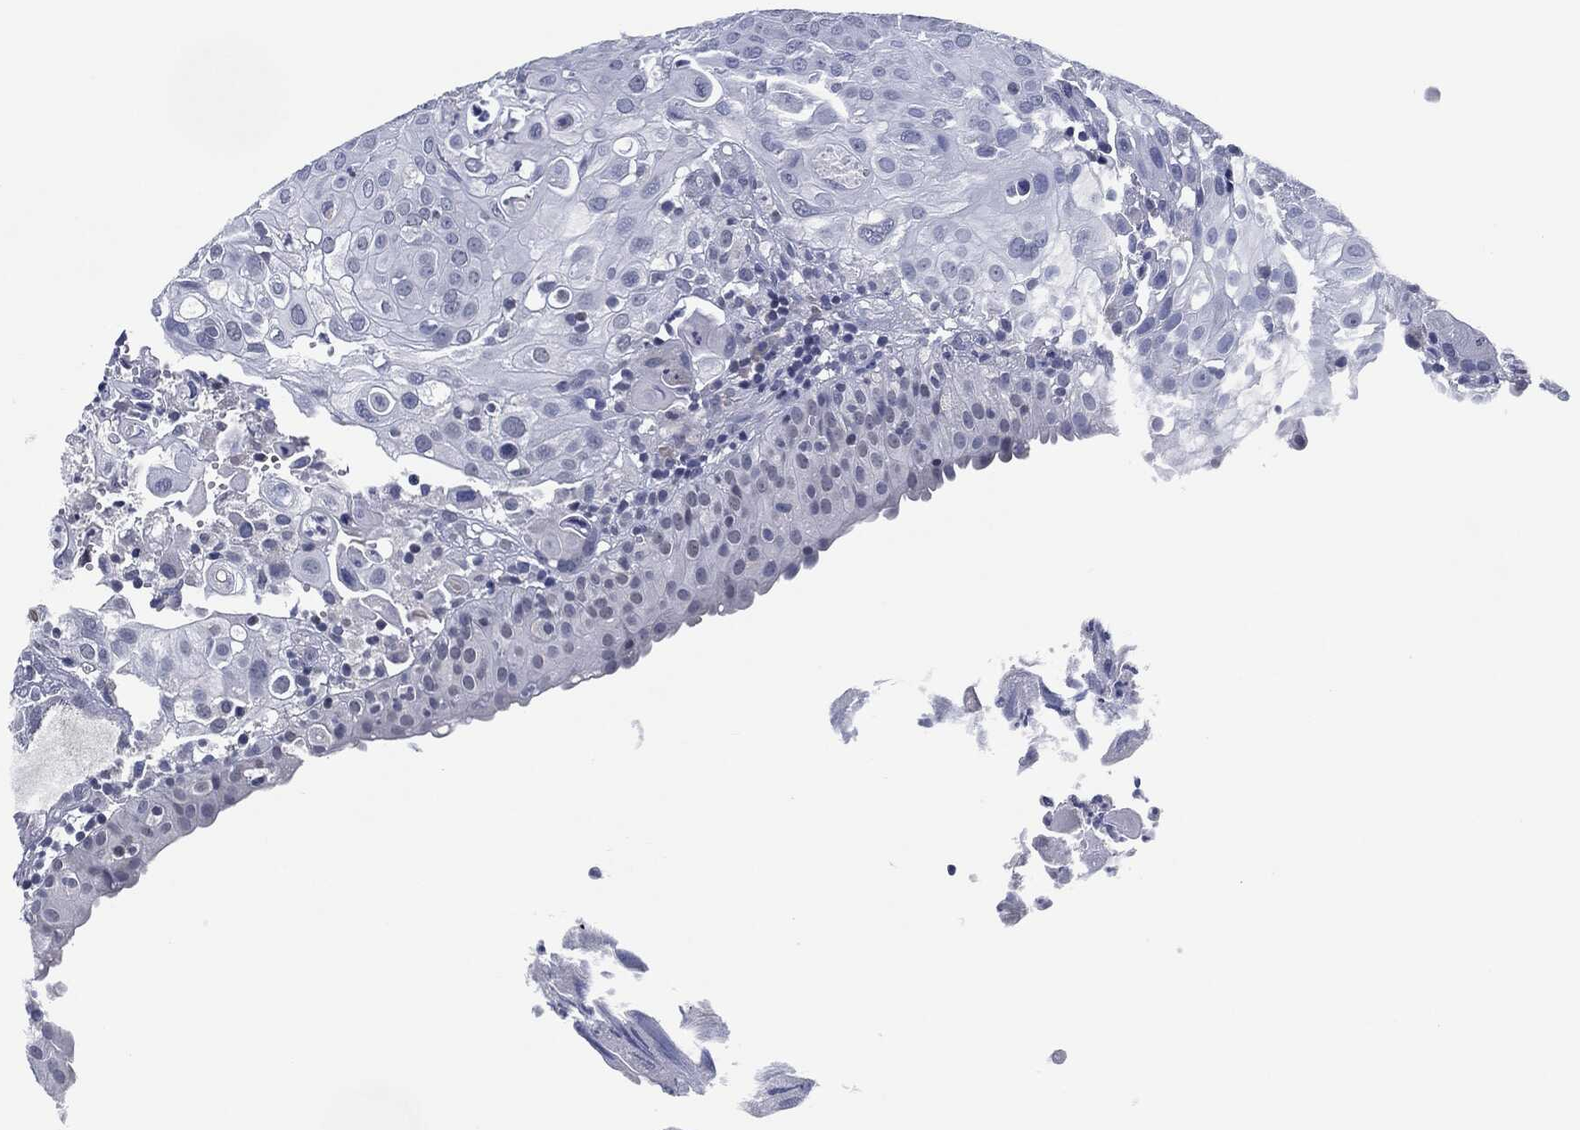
{"staining": {"intensity": "negative", "quantity": "none", "location": "none"}, "tissue": "urothelial cancer", "cell_type": "Tumor cells", "image_type": "cancer", "snomed": [{"axis": "morphology", "description": "Urothelial carcinoma, High grade"}, {"axis": "topography", "description": "Urinary bladder"}], "caption": "DAB immunohistochemical staining of high-grade urothelial carcinoma shows no significant expression in tumor cells.", "gene": "IL2RG", "patient": {"sex": "female", "age": 79}}